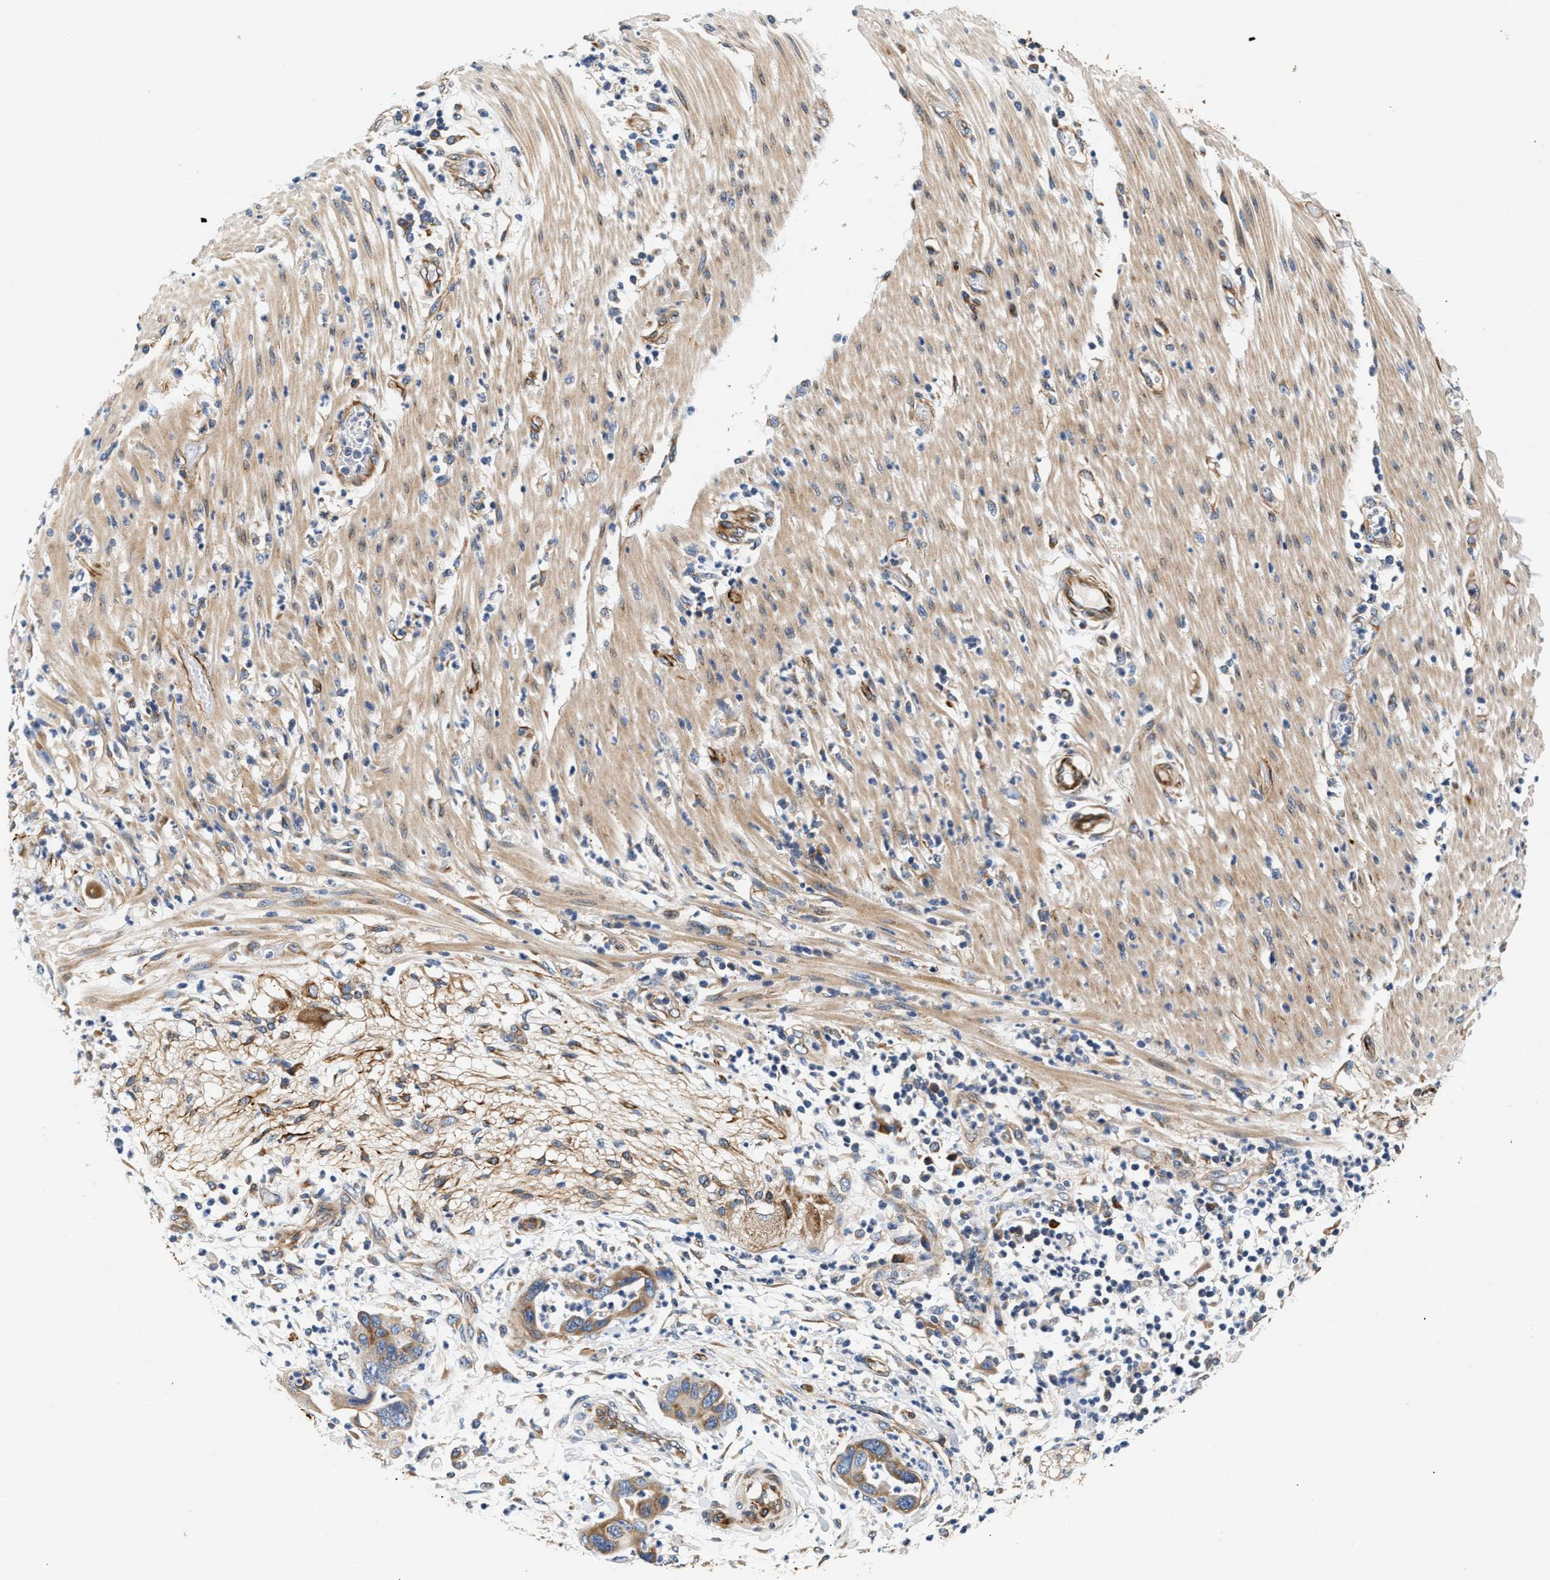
{"staining": {"intensity": "moderate", "quantity": ">75%", "location": "cytoplasmic/membranous"}, "tissue": "pancreatic cancer", "cell_type": "Tumor cells", "image_type": "cancer", "snomed": [{"axis": "morphology", "description": "Adenocarcinoma, NOS"}, {"axis": "topography", "description": "Pancreas"}], "caption": "Tumor cells display moderate cytoplasmic/membranous positivity in approximately >75% of cells in pancreatic cancer (adenocarcinoma). Using DAB (brown) and hematoxylin (blue) stains, captured at high magnification using brightfield microscopy.", "gene": "IFT74", "patient": {"sex": "female", "age": 71}}